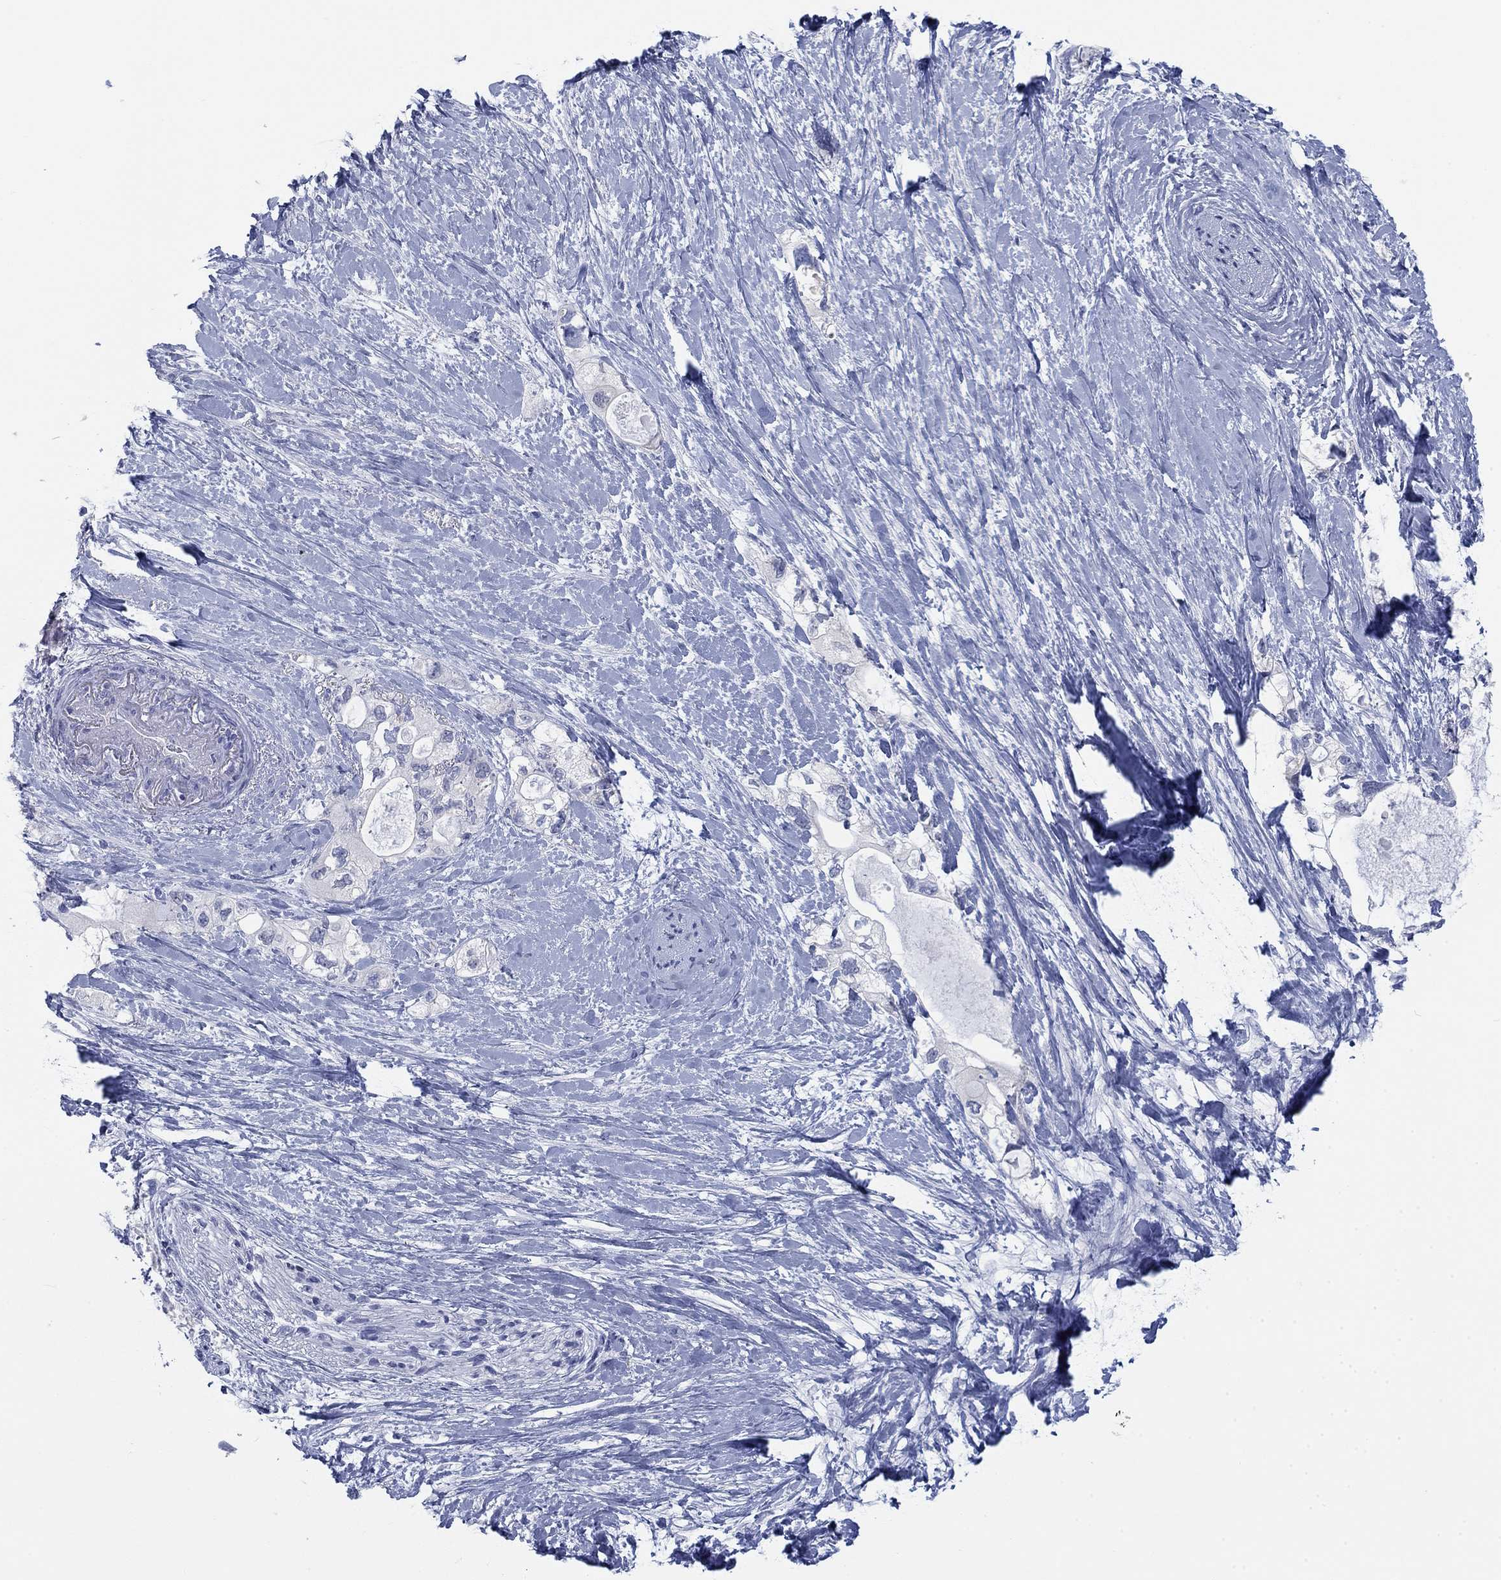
{"staining": {"intensity": "negative", "quantity": "none", "location": "none"}, "tissue": "pancreatic cancer", "cell_type": "Tumor cells", "image_type": "cancer", "snomed": [{"axis": "morphology", "description": "Adenocarcinoma, NOS"}, {"axis": "topography", "description": "Pancreas"}], "caption": "High power microscopy micrograph of an IHC image of pancreatic cancer (adenocarcinoma), revealing no significant staining in tumor cells. (DAB immunohistochemistry, high magnification).", "gene": "DNAL1", "patient": {"sex": "female", "age": 56}}